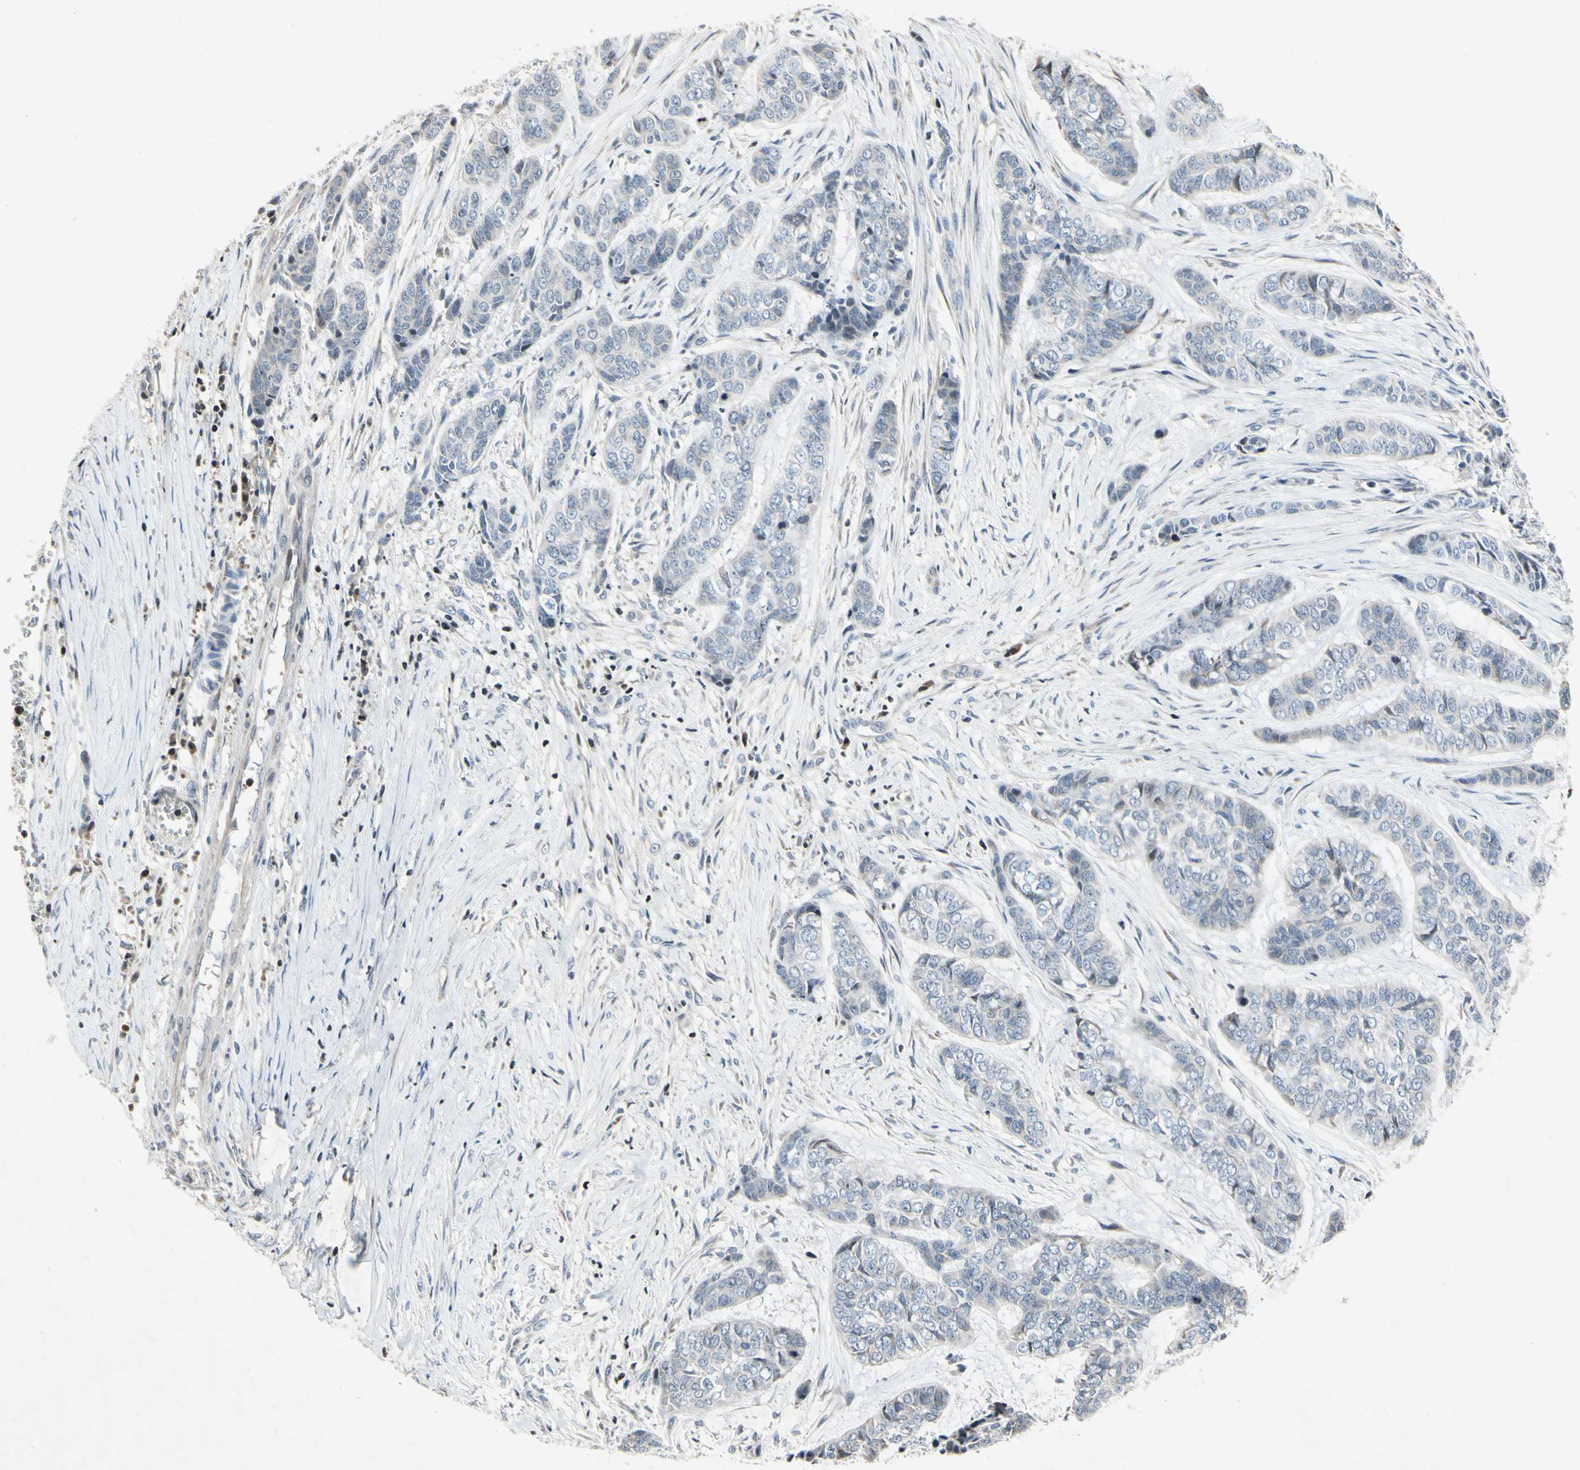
{"staining": {"intensity": "negative", "quantity": "none", "location": "none"}, "tissue": "skin cancer", "cell_type": "Tumor cells", "image_type": "cancer", "snomed": [{"axis": "morphology", "description": "Basal cell carcinoma"}, {"axis": "topography", "description": "Skin"}], "caption": "Immunohistochemistry image of human basal cell carcinoma (skin) stained for a protein (brown), which shows no expression in tumor cells.", "gene": "ARG1", "patient": {"sex": "female", "age": 64}}